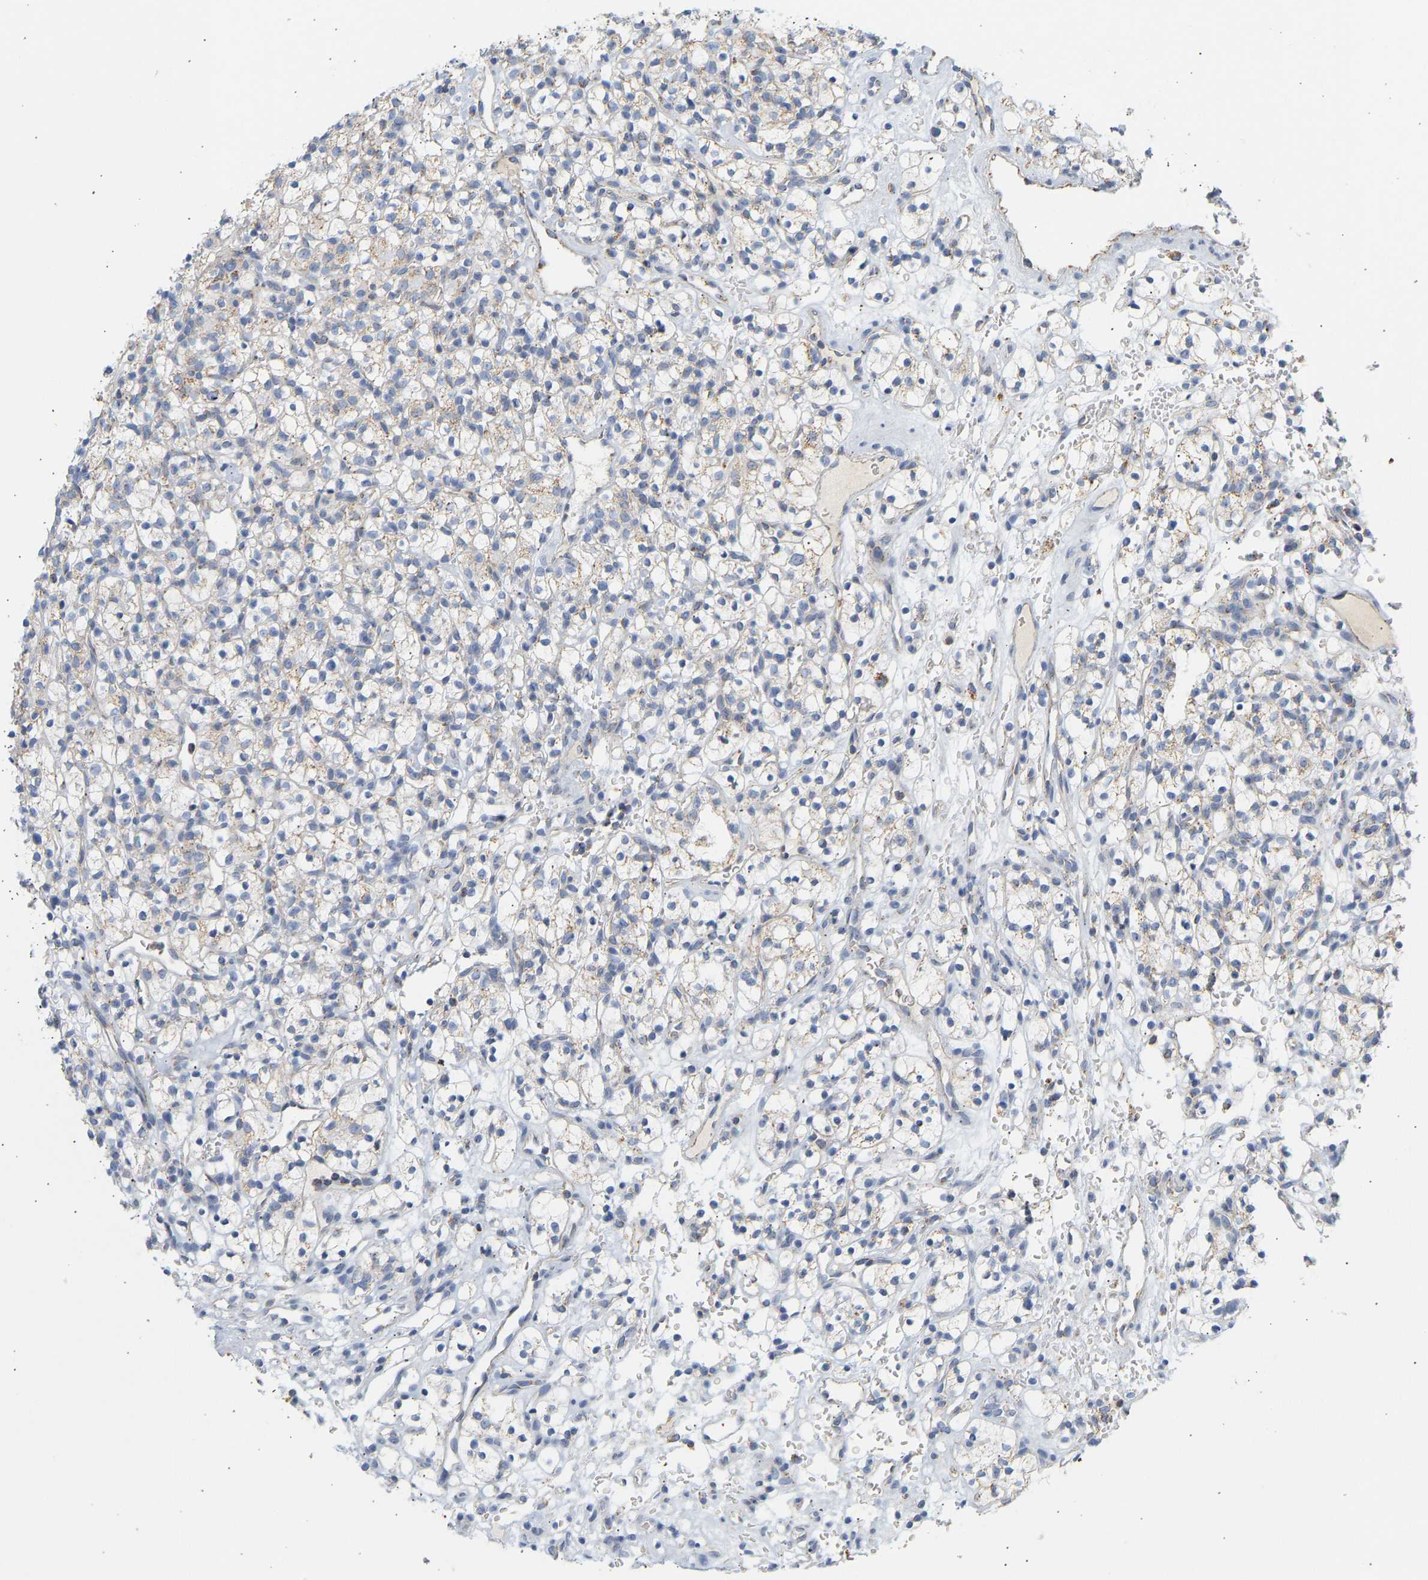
{"staining": {"intensity": "weak", "quantity": "<25%", "location": "cytoplasmic/membranous"}, "tissue": "renal cancer", "cell_type": "Tumor cells", "image_type": "cancer", "snomed": [{"axis": "morphology", "description": "Adenocarcinoma, NOS"}, {"axis": "topography", "description": "Kidney"}], "caption": "Renal adenocarcinoma stained for a protein using IHC shows no positivity tumor cells.", "gene": "GRPEL2", "patient": {"sex": "female", "age": 57}}